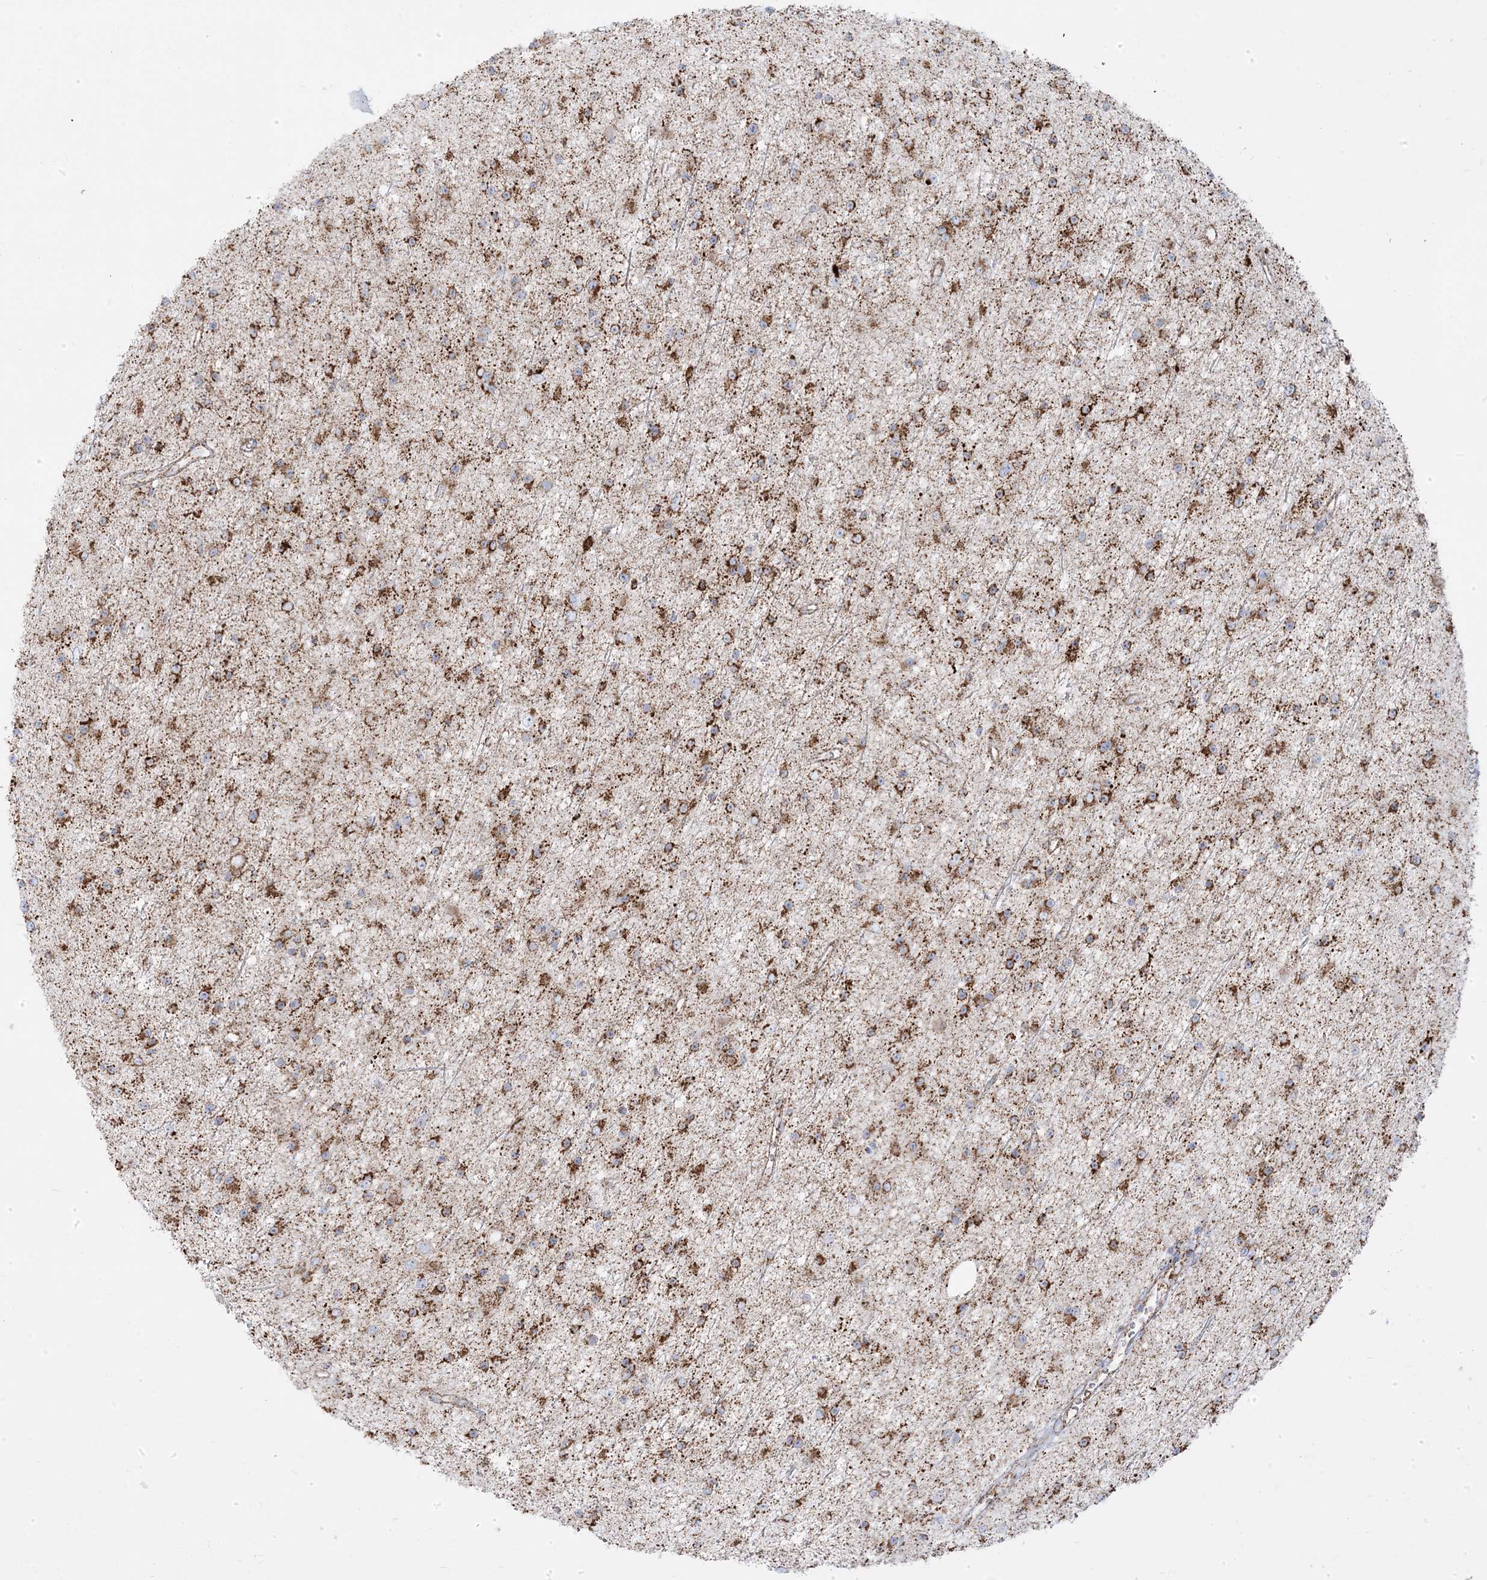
{"staining": {"intensity": "moderate", "quantity": ">75%", "location": "cytoplasmic/membranous"}, "tissue": "glioma", "cell_type": "Tumor cells", "image_type": "cancer", "snomed": [{"axis": "morphology", "description": "Glioma, malignant, Low grade"}, {"axis": "topography", "description": "Cerebral cortex"}], "caption": "Immunohistochemistry image of human glioma stained for a protein (brown), which reveals medium levels of moderate cytoplasmic/membranous staining in about >75% of tumor cells.", "gene": "PCCB", "patient": {"sex": "female", "age": 39}}